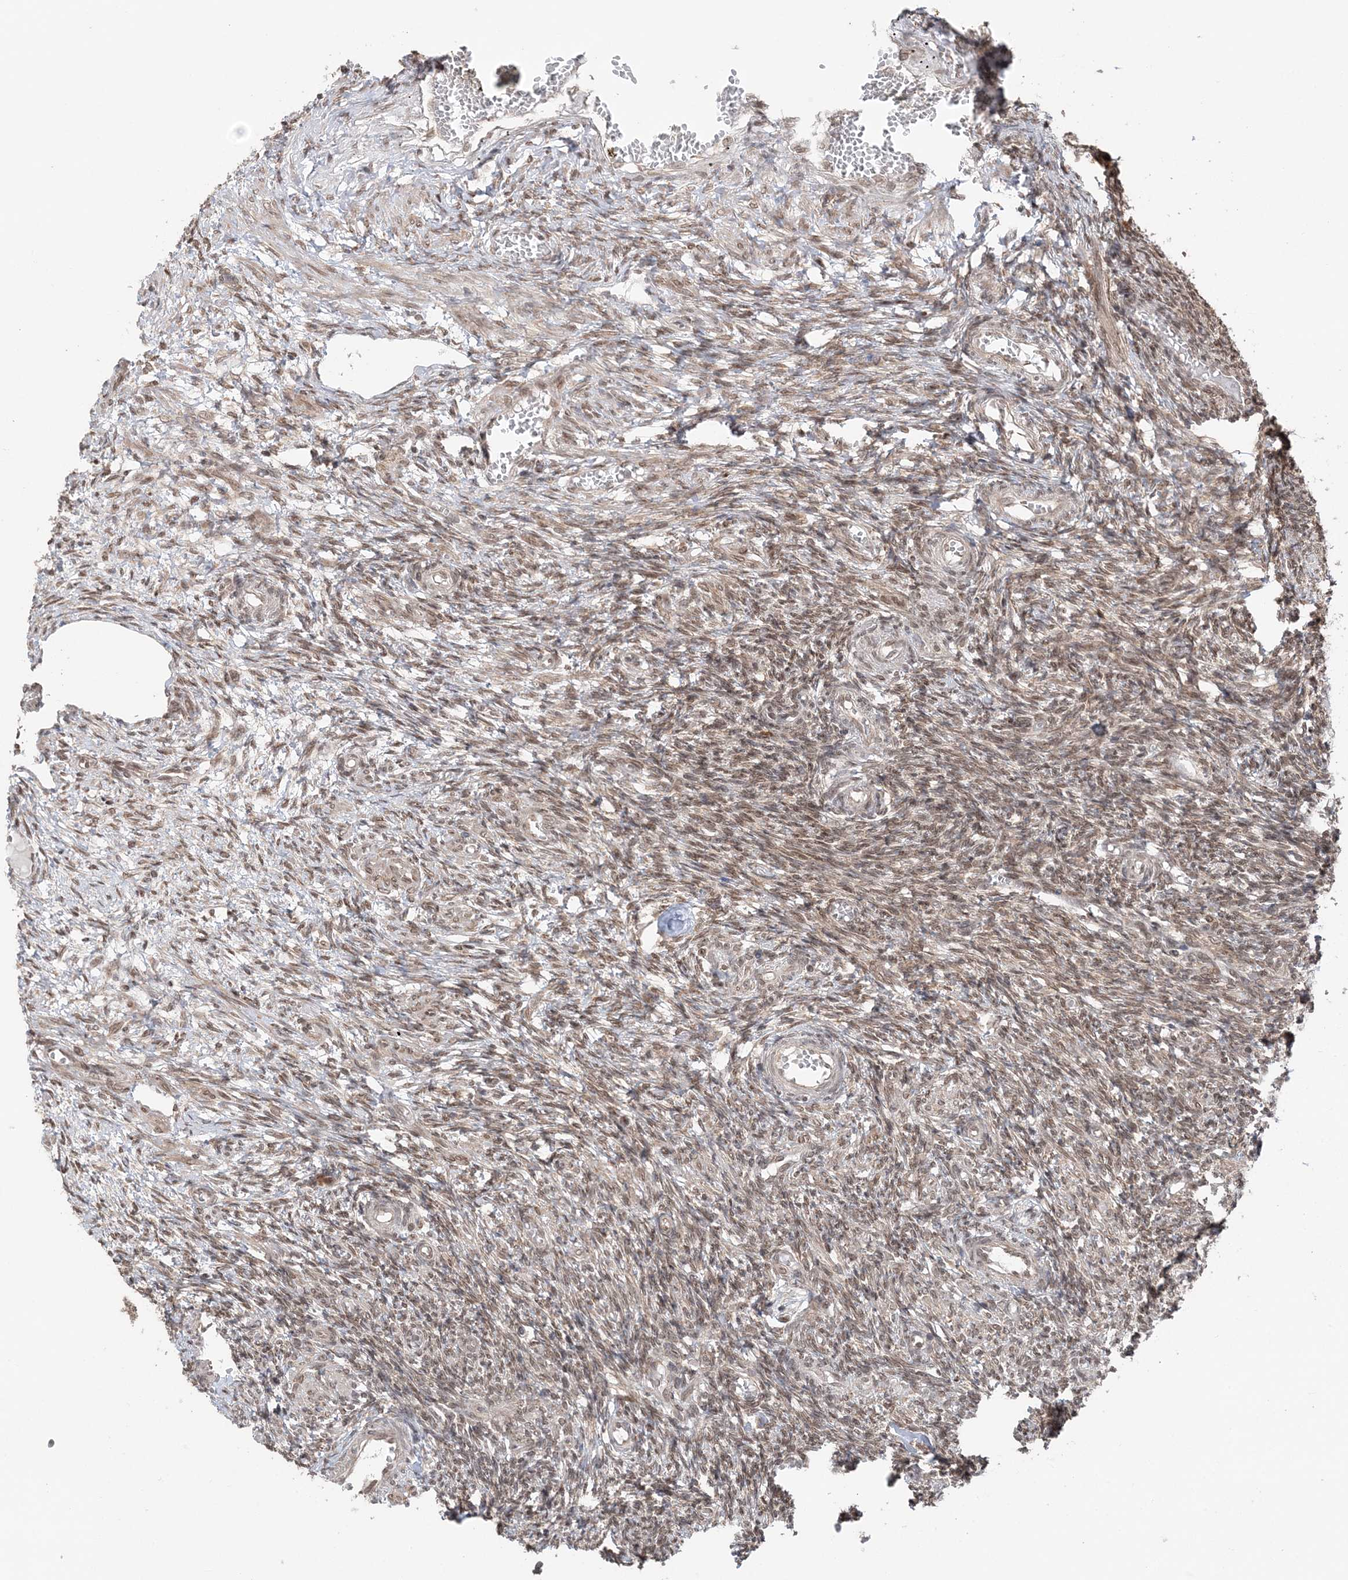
{"staining": {"intensity": "moderate", "quantity": "25%-75%", "location": "cytoplasmic/membranous,nuclear"}, "tissue": "ovary", "cell_type": "Ovarian stroma cells", "image_type": "normal", "snomed": [{"axis": "morphology", "description": "Normal tissue, NOS"}, {"axis": "topography", "description": "Ovary"}], "caption": "DAB (3,3'-diaminobenzidine) immunohistochemical staining of benign human ovary demonstrates moderate cytoplasmic/membranous,nuclear protein expression in about 25%-75% of ovarian stroma cells. (DAB (3,3'-diaminobenzidine) = brown stain, brightfield microscopy at high magnification).", "gene": "TMED10", "patient": {"sex": "female", "age": 27}}